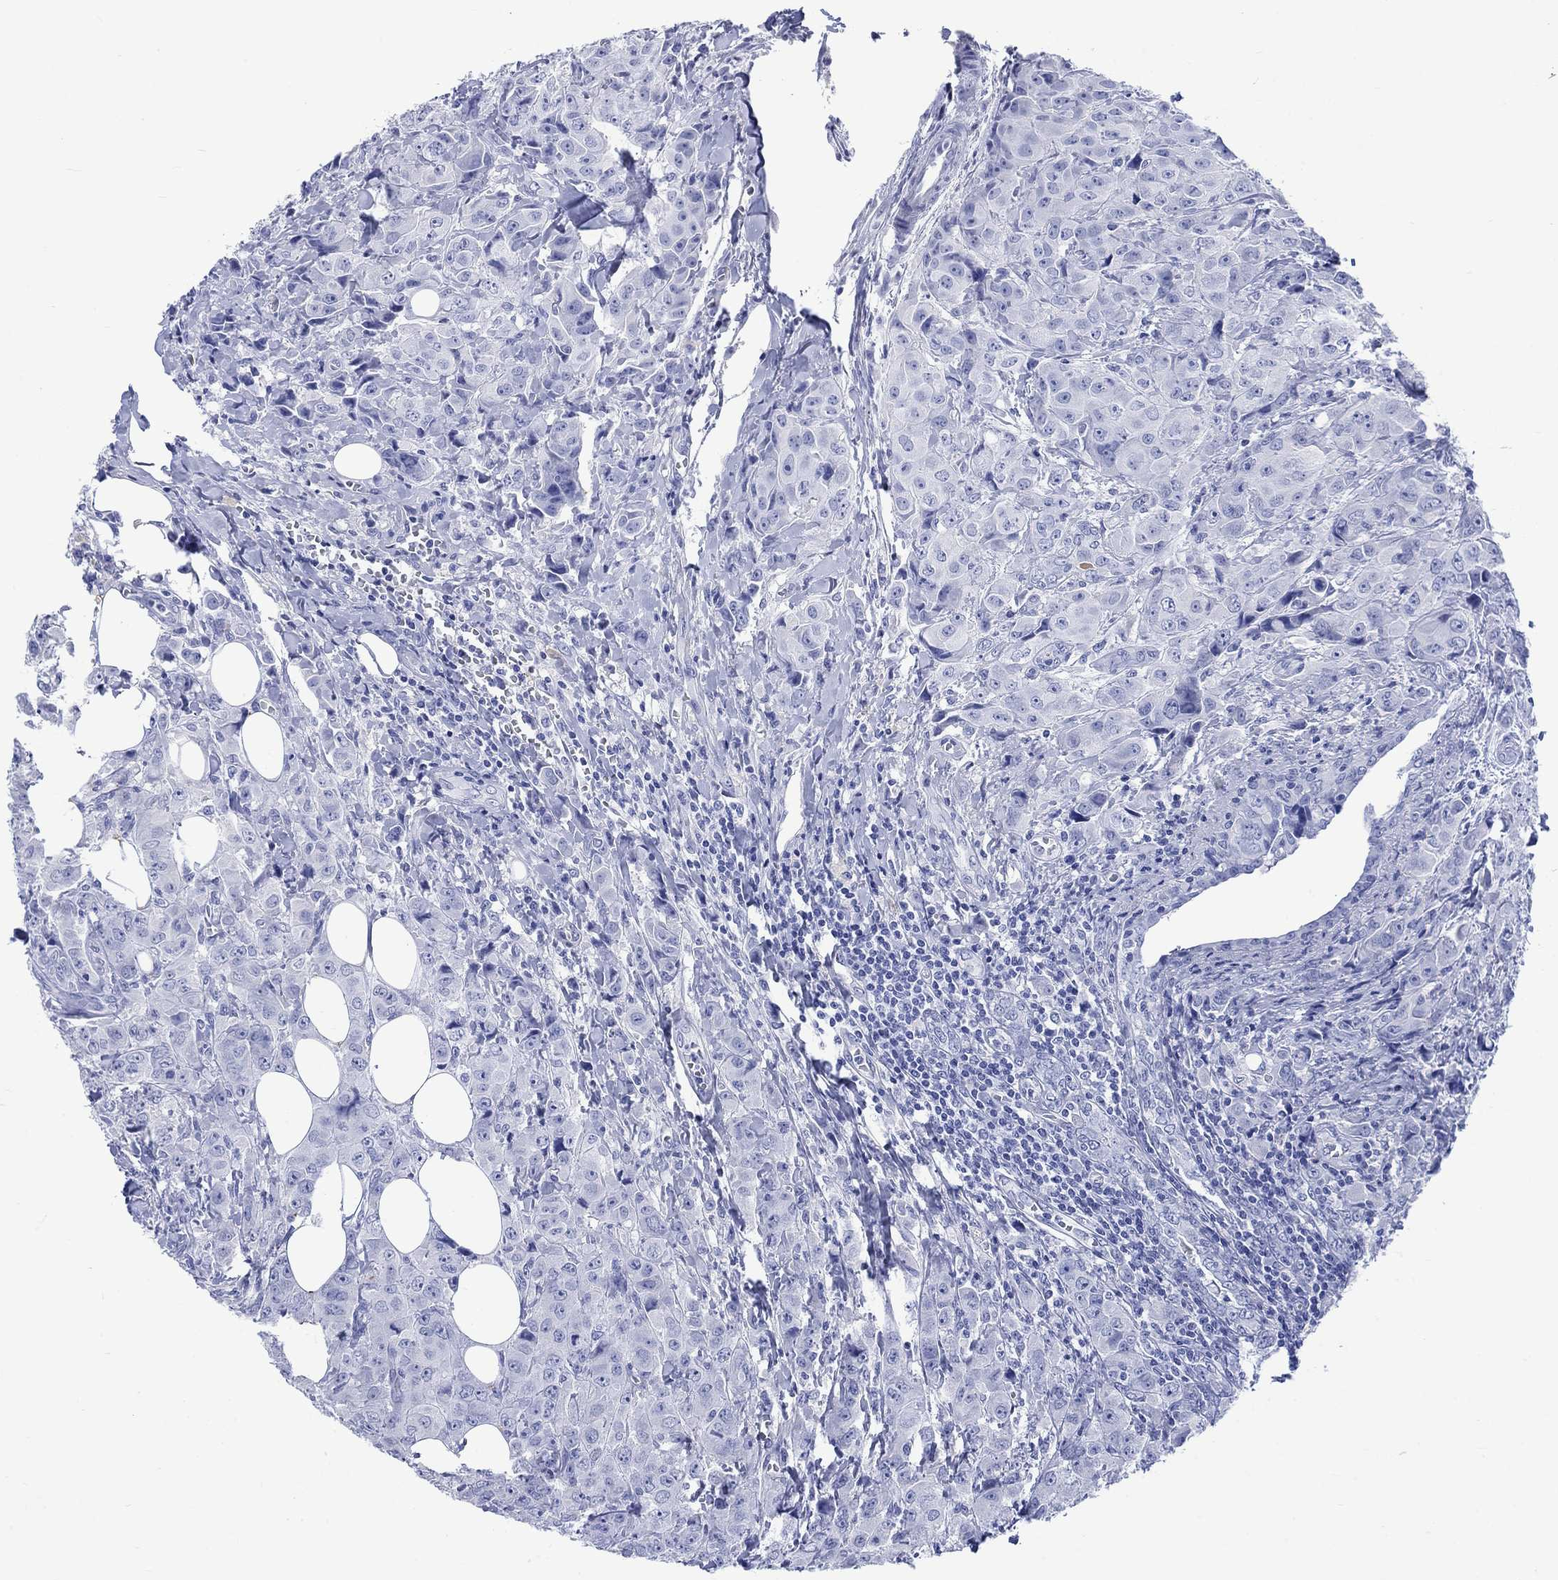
{"staining": {"intensity": "negative", "quantity": "none", "location": "none"}, "tissue": "breast cancer", "cell_type": "Tumor cells", "image_type": "cancer", "snomed": [{"axis": "morphology", "description": "Duct carcinoma"}, {"axis": "topography", "description": "Breast"}], "caption": "Immunohistochemistry (IHC) histopathology image of neoplastic tissue: human breast cancer stained with DAB (3,3'-diaminobenzidine) shows no significant protein expression in tumor cells.", "gene": "CACNG3", "patient": {"sex": "female", "age": 43}}